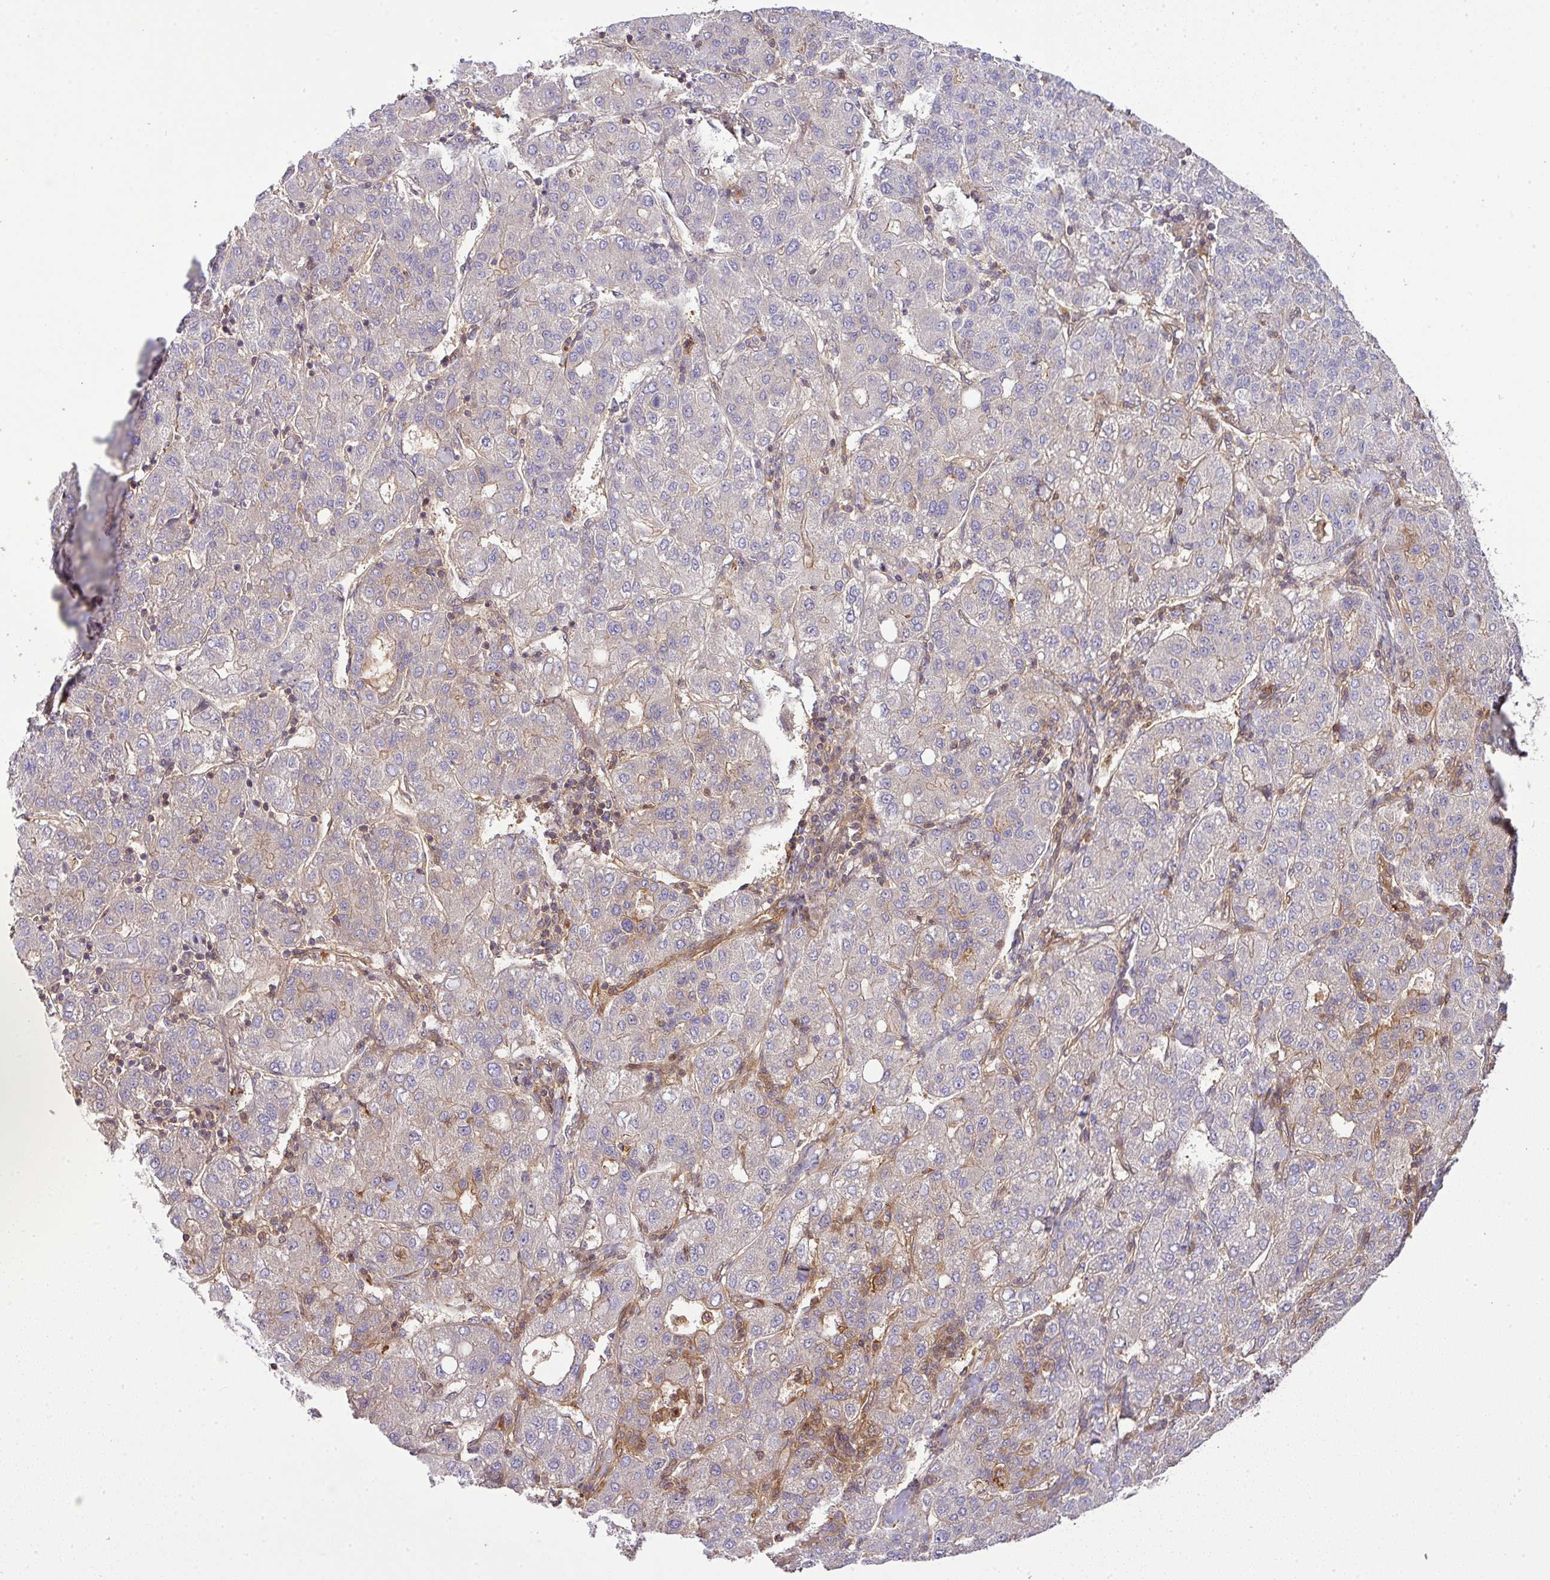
{"staining": {"intensity": "negative", "quantity": "none", "location": "none"}, "tissue": "liver cancer", "cell_type": "Tumor cells", "image_type": "cancer", "snomed": [{"axis": "morphology", "description": "Carcinoma, Hepatocellular, NOS"}, {"axis": "topography", "description": "Liver"}], "caption": "Histopathology image shows no significant protein positivity in tumor cells of liver cancer.", "gene": "TMEM107", "patient": {"sex": "male", "age": 65}}